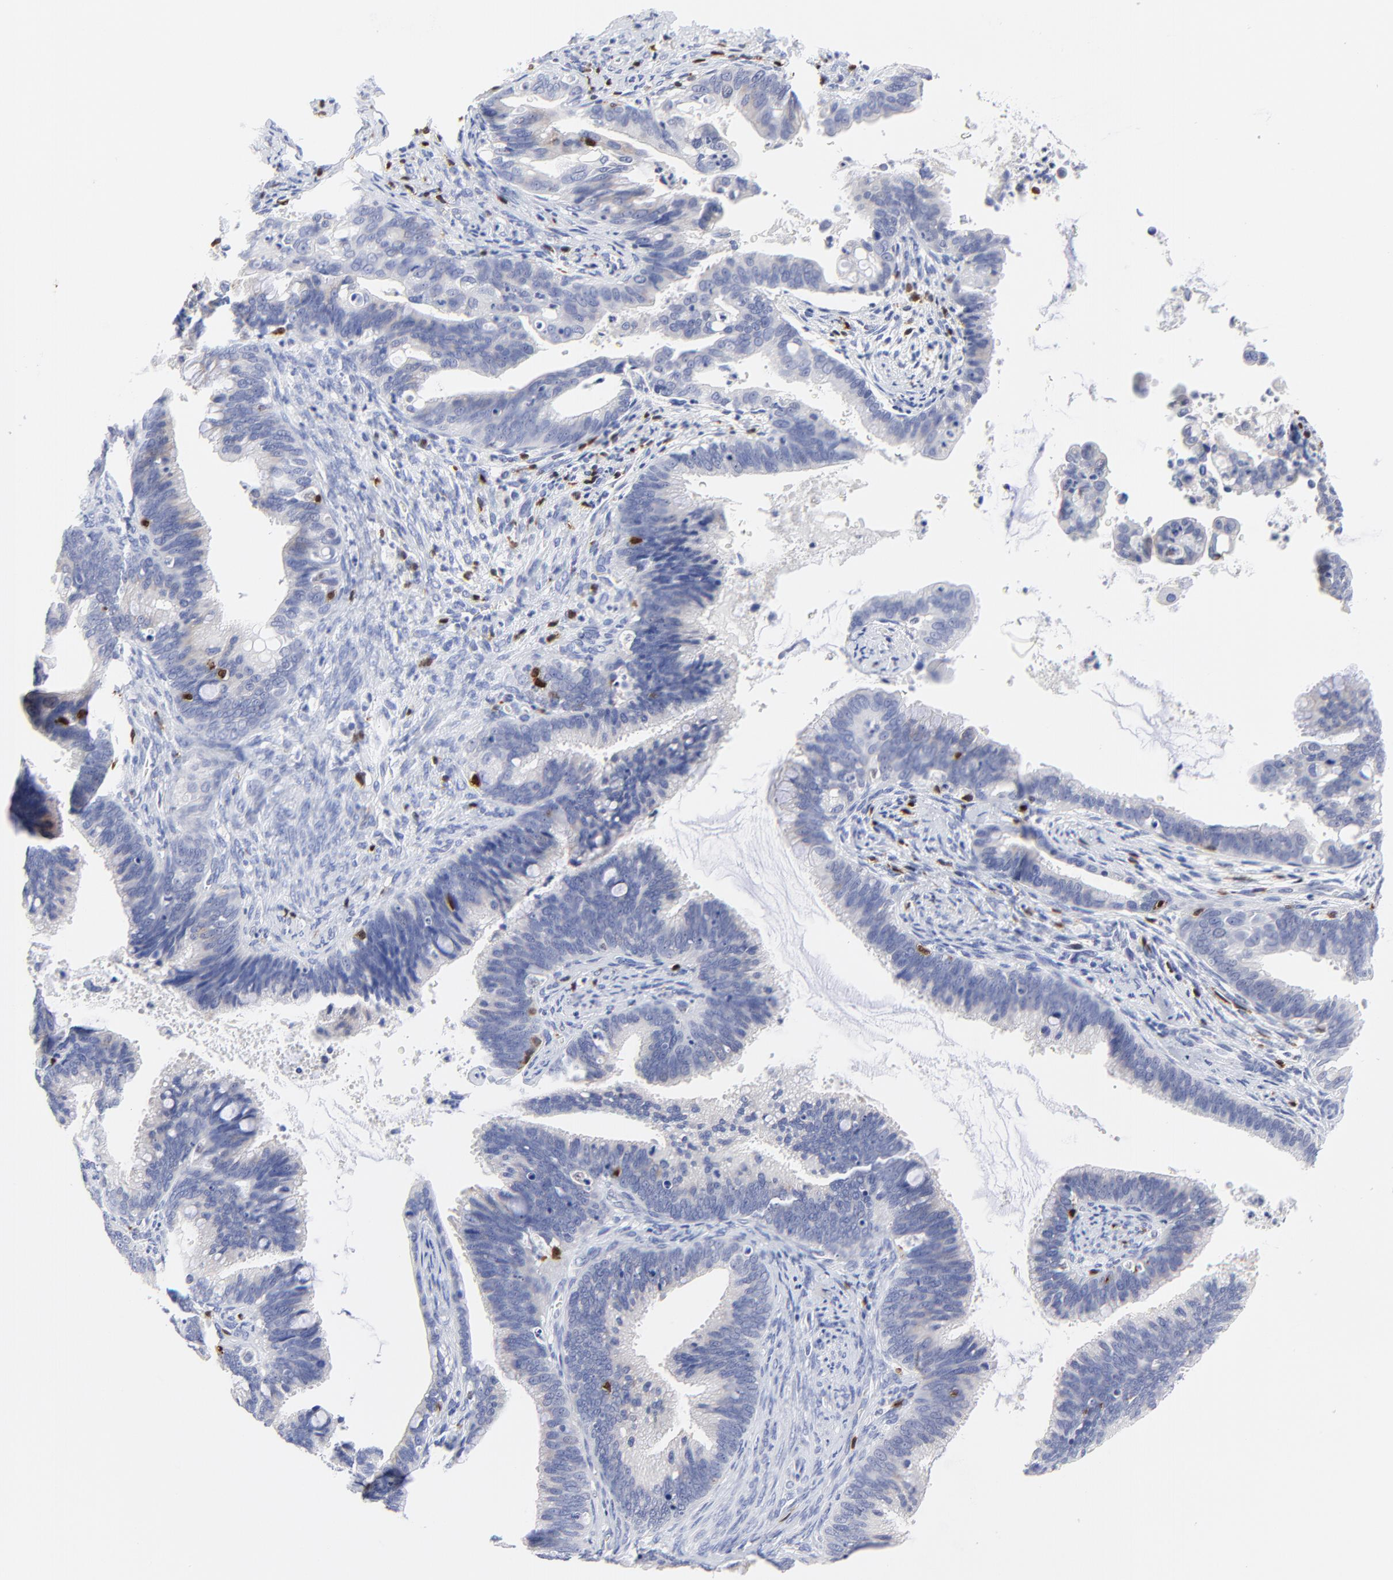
{"staining": {"intensity": "negative", "quantity": "none", "location": "none"}, "tissue": "cervical cancer", "cell_type": "Tumor cells", "image_type": "cancer", "snomed": [{"axis": "morphology", "description": "Adenocarcinoma, NOS"}, {"axis": "topography", "description": "Cervix"}], "caption": "A high-resolution micrograph shows IHC staining of cervical cancer, which shows no significant positivity in tumor cells. (DAB immunohistochemistry (IHC) with hematoxylin counter stain).", "gene": "ZAP70", "patient": {"sex": "female", "age": 47}}